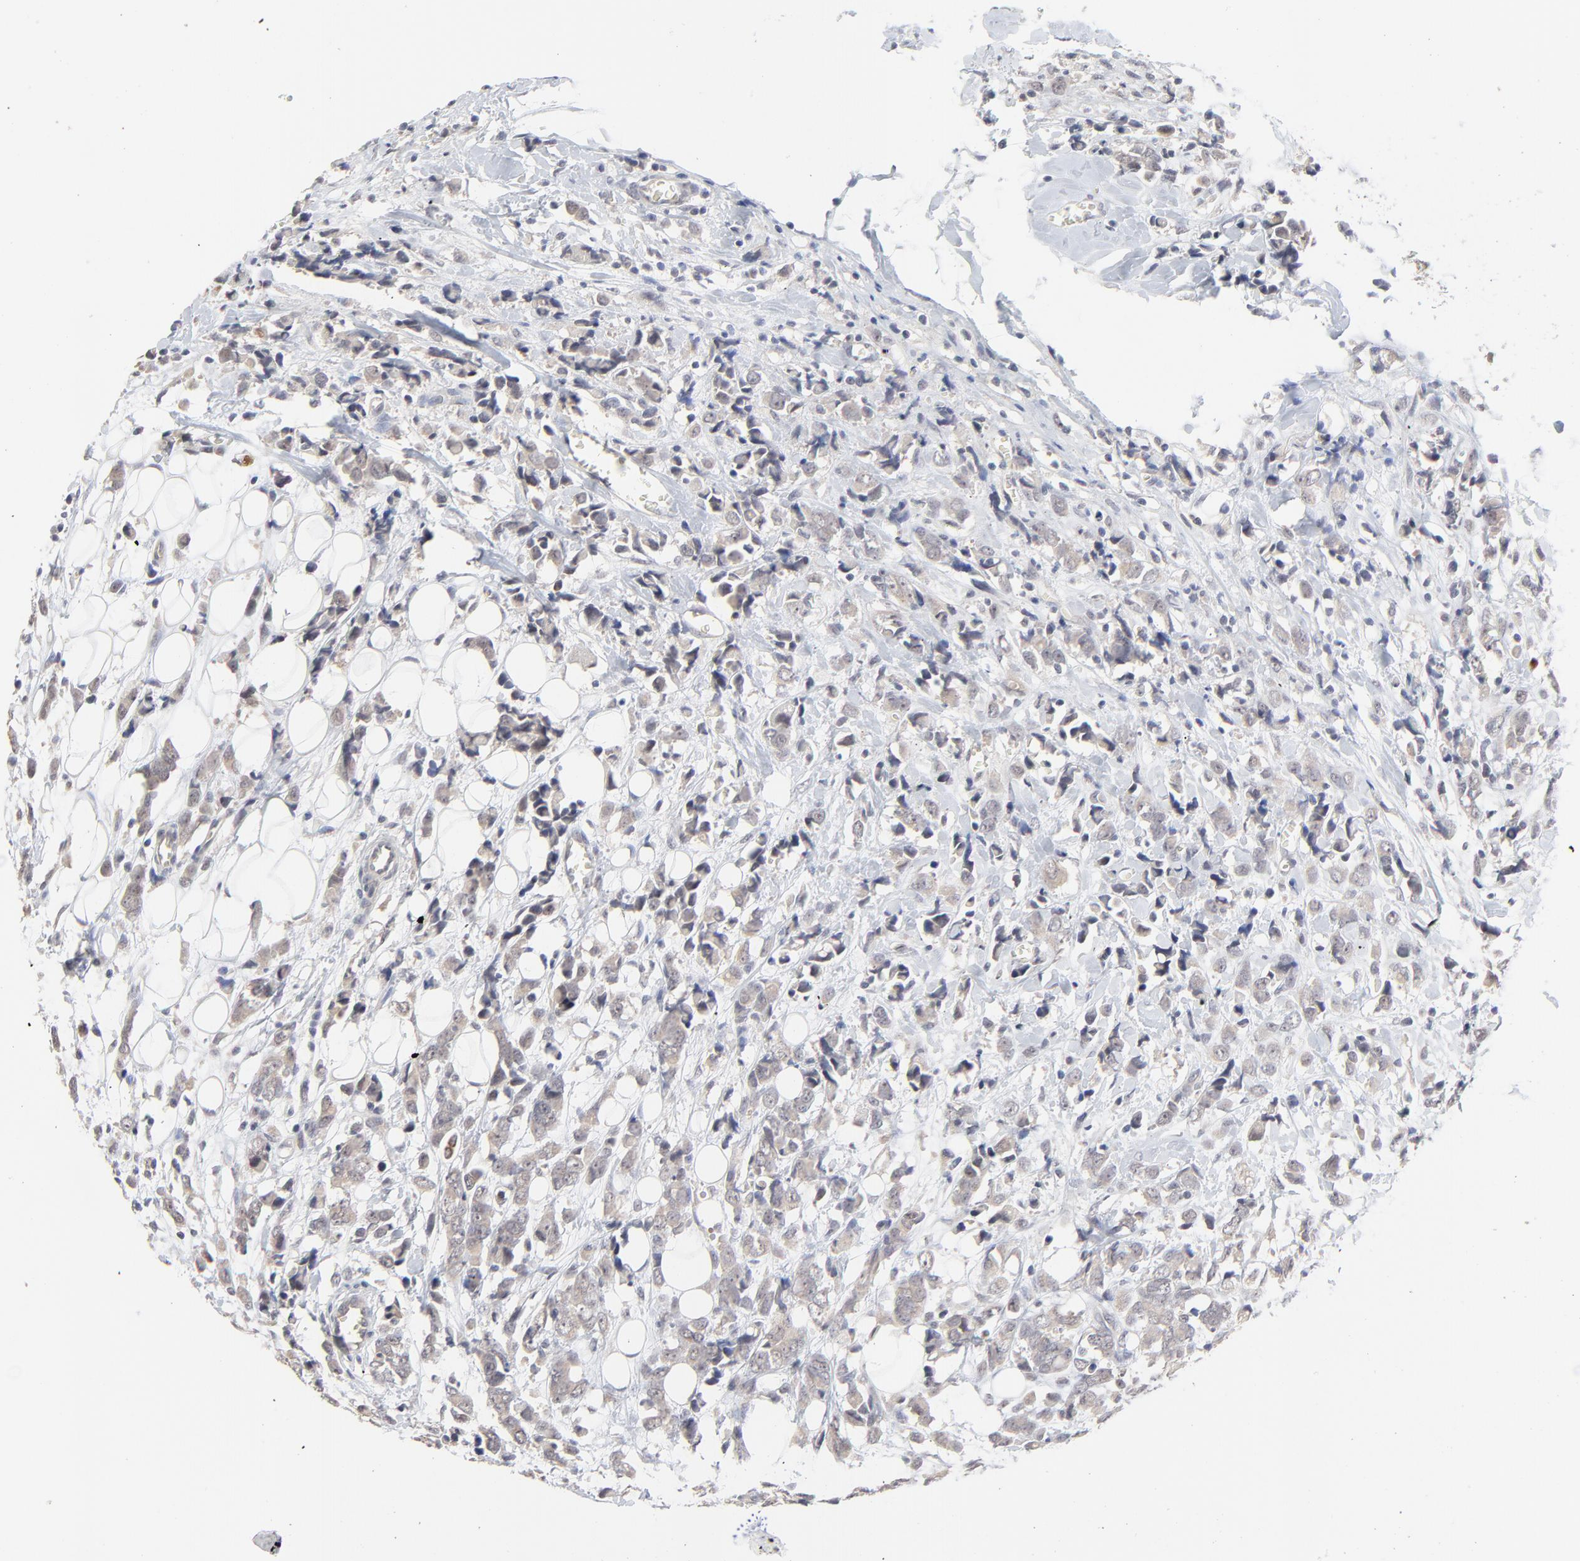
{"staining": {"intensity": "weak", "quantity": "25%-75%", "location": "cytoplasmic/membranous"}, "tissue": "breast cancer", "cell_type": "Tumor cells", "image_type": "cancer", "snomed": [{"axis": "morphology", "description": "Lobular carcinoma"}, {"axis": "topography", "description": "Breast"}], "caption": "Immunohistochemical staining of human lobular carcinoma (breast) shows low levels of weak cytoplasmic/membranous staining in approximately 25%-75% of tumor cells.", "gene": "FAM199X", "patient": {"sex": "female", "age": 57}}